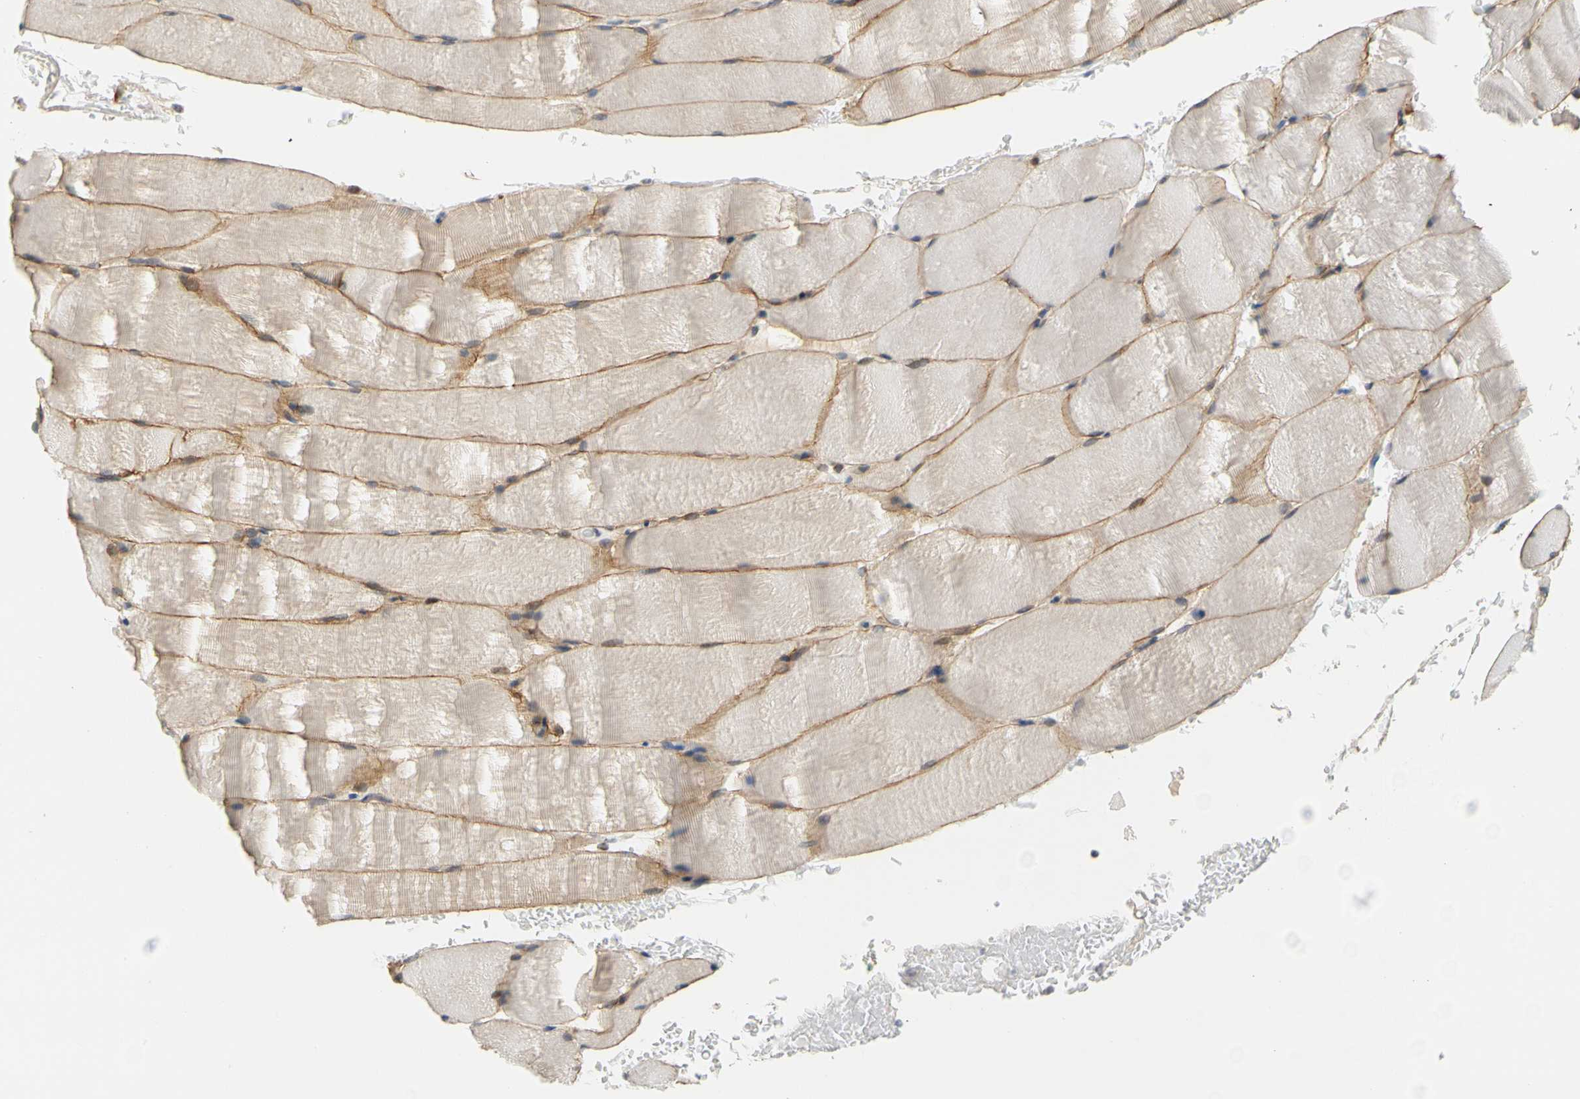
{"staining": {"intensity": "weak", "quantity": "25%-75%", "location": "cytoplasmic/membranous"}, "tissue": "skeletal muscle", "cell_type": "Myocytes", "image_type": "normal", "snomed": [{"axis": "morphology", "description": "Normal tissue, NOS"}, {"axis": "topography", "description": "Skeletal muscle"}, {"axis": "topography", "description": "Parathyroid gland"}], "caption": "Brown immunohistochemical staining in benign human skeletal muscle shows weak cytoplasmic/membranous positivity in about 25%-75% of myocytes.", "gene": "SFXN3", "patient": {"sex": "female", "age": 37}}